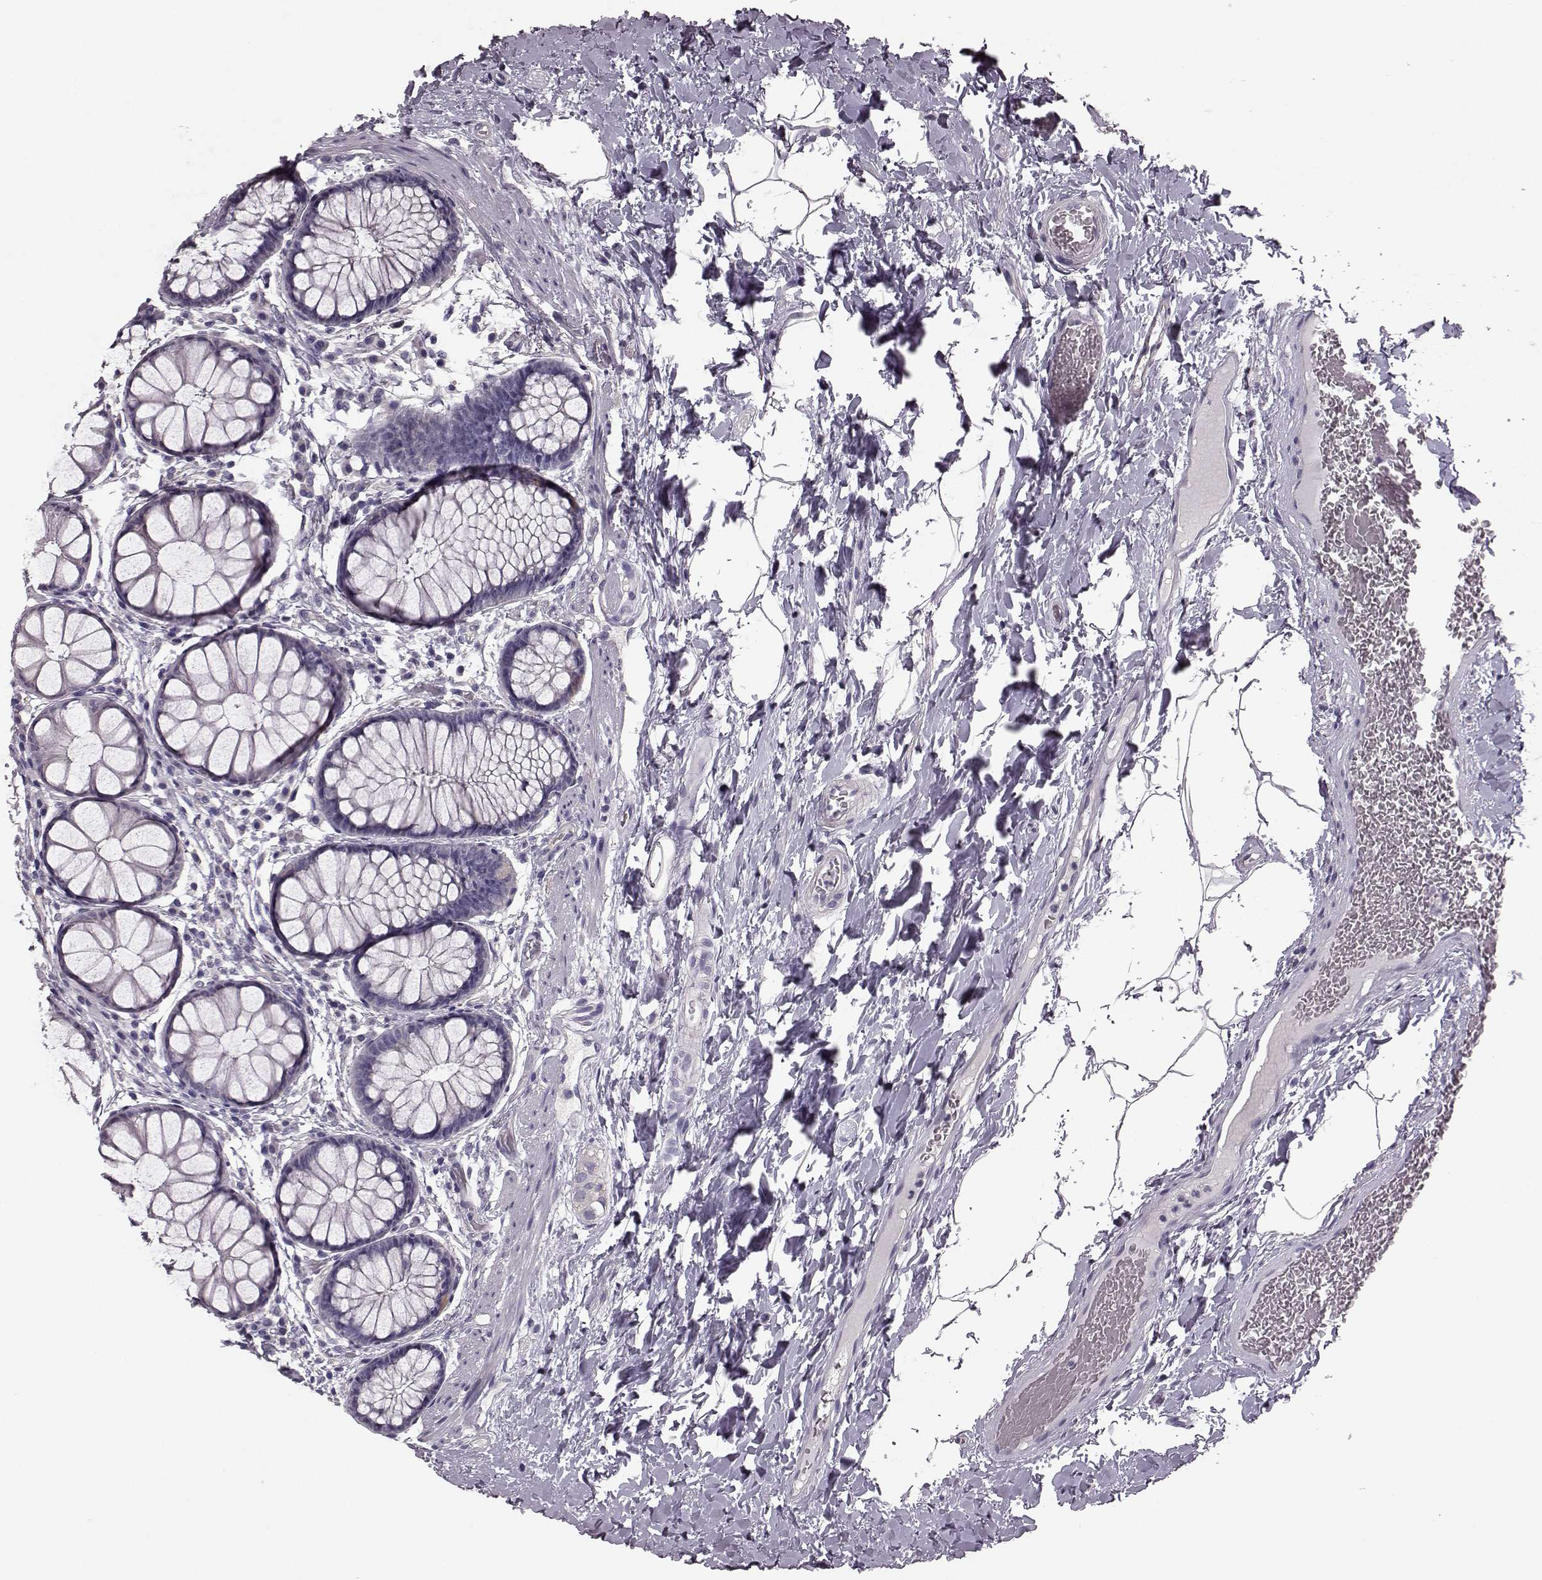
{"staining": {"intensity": "negative", "quantity": "none", "location": "none"}, "tissue": "rectum", "cell_type": "Glandular cells", "image_type": "normal", "snomed": [{"axis": "morphology", "description": "Normal tissue, NOS"}, {"axis": "topography", "description": "Rectum"}], "caption": "An IHC photomicrograph of unremarkable rectum is shown. There is no staining in glandular cells of rectum. (DAB (3,3'-diaminobenzidine) IHC, high magnification).", "gene": "GRK1", "patient": {"sex": "female", "age": 62}}